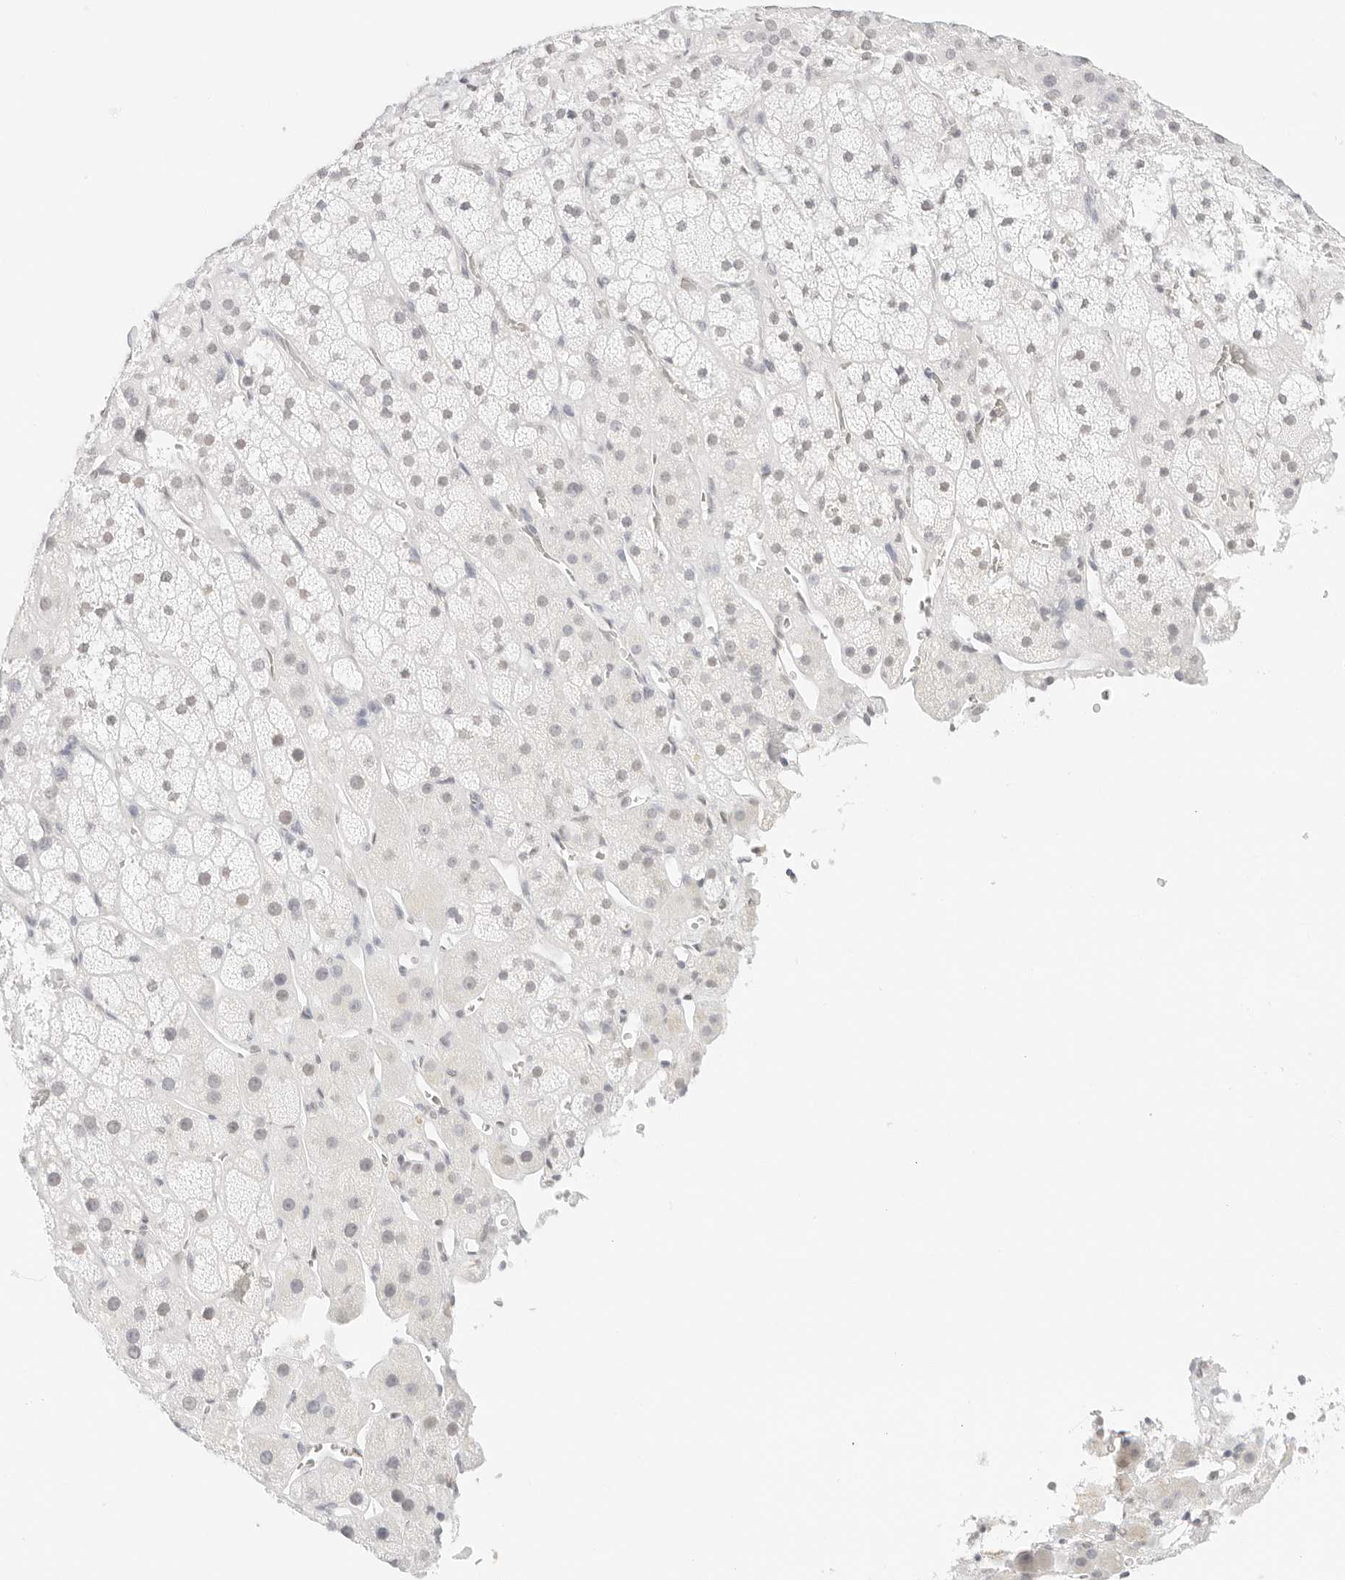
{"staining": {"intensity": "weak", "quantity": "25%-75%", "location": "nuclear"}, "tissue": "adrenal gland", "cell_type": "Glandular cells", "image_type": "normal", "snomed": [{"axis": "morphology", "description": "Normal tissue, NOS"}, {"axis": "topography", "description": "Adrenal gland"}], "caption": "Immunohistochemistry histopathology image of unremarkable human adrenal gland stained for a protein (brown), which exhibits low levels of weak nuclear positivity in about 25%-75% of glandular cells.", "gene": "FBLN5", "patient": {"sex": "male", "age": 57}}